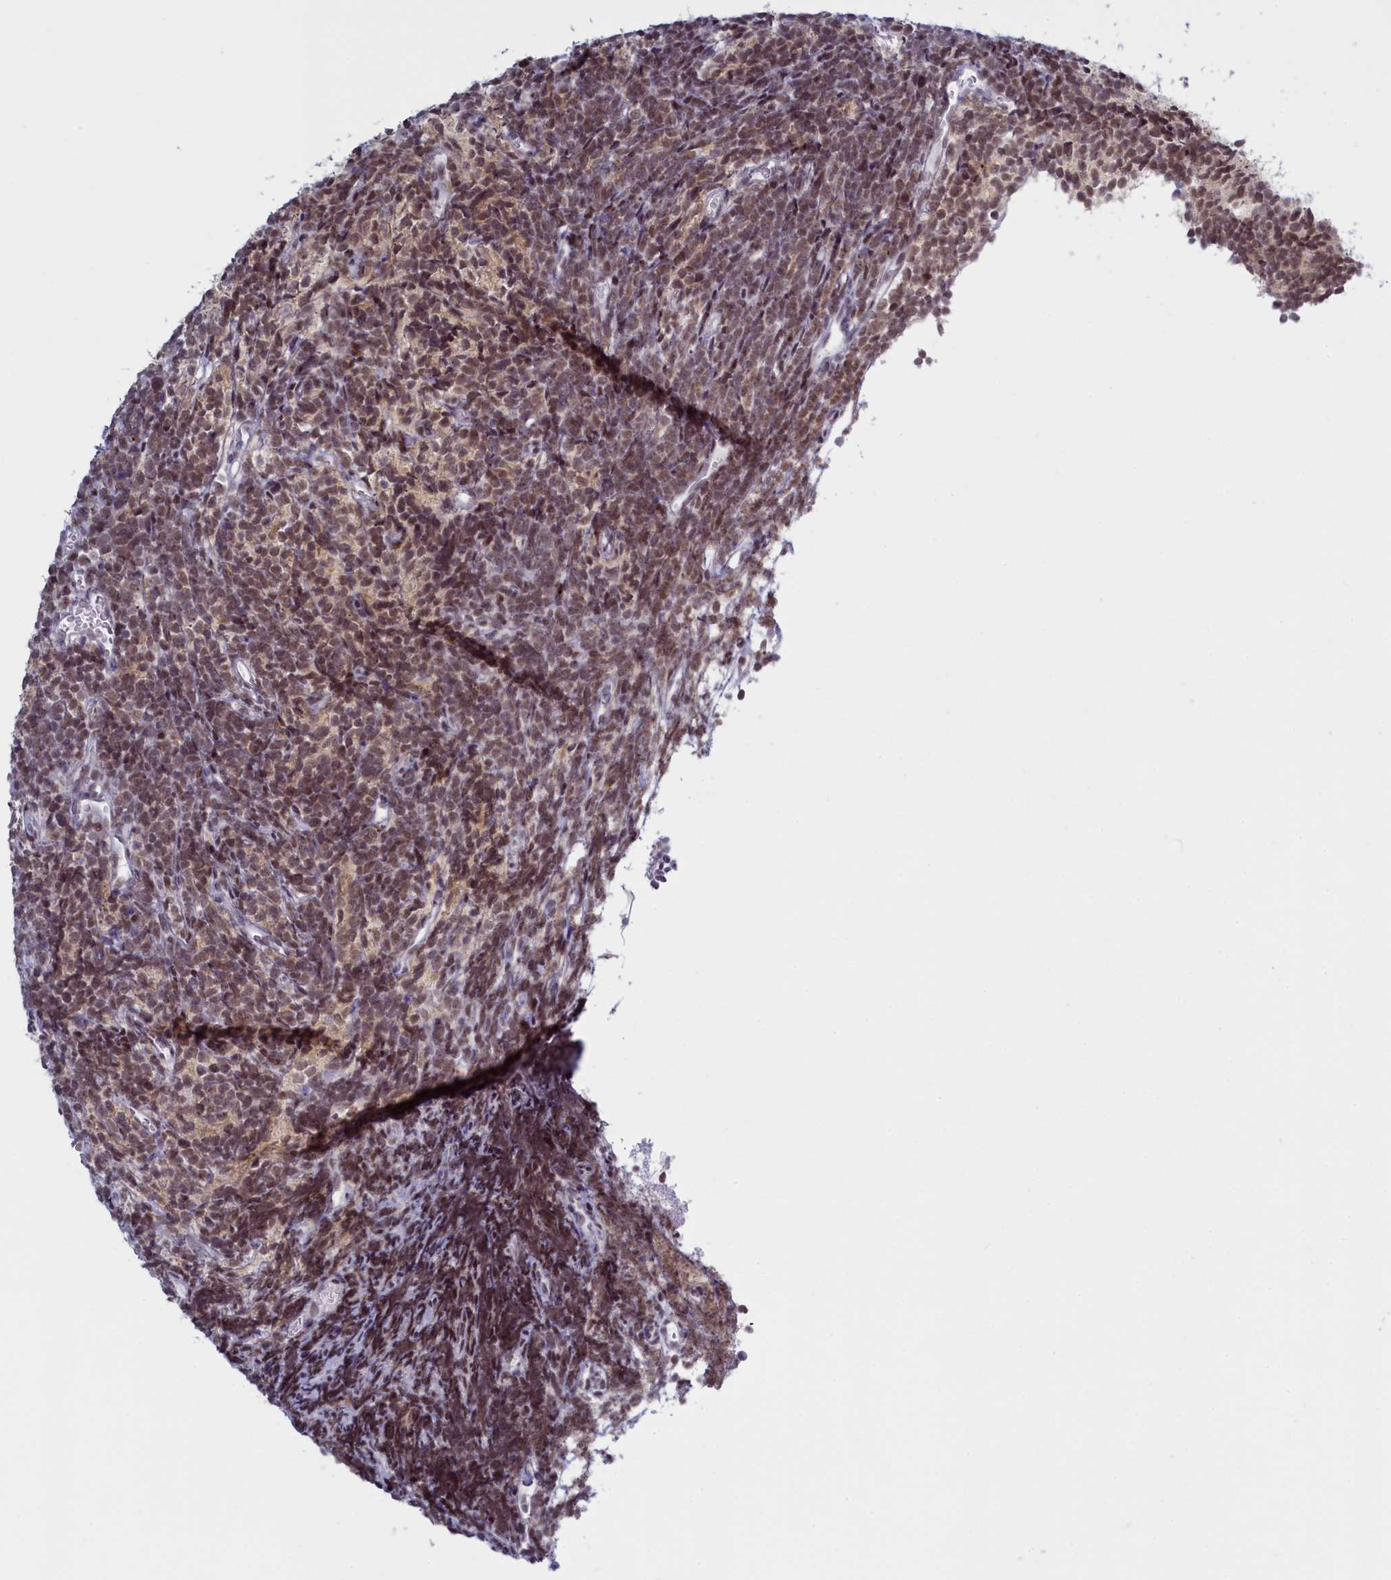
{"staining": {"intensity": "moderate", "quantity": ">75%", "location": "nuclear"}, "tissue": "glioma", "cell_type": "Tumor cells", "image_type": "cancer", "snomed": [{"axis": "morphology", "description": "Glioma, malignant, Low grade"}, {"axis": "topography", "description": "Brain"}], "caption": "Brown immunohistochemical staining in human malignant low-grade glioma reveals moderate nuclear positivity in approximately >75% of tumor cells.", "gene": "ATF7IP2", "patient": {"sex": "female", "age": 1}}